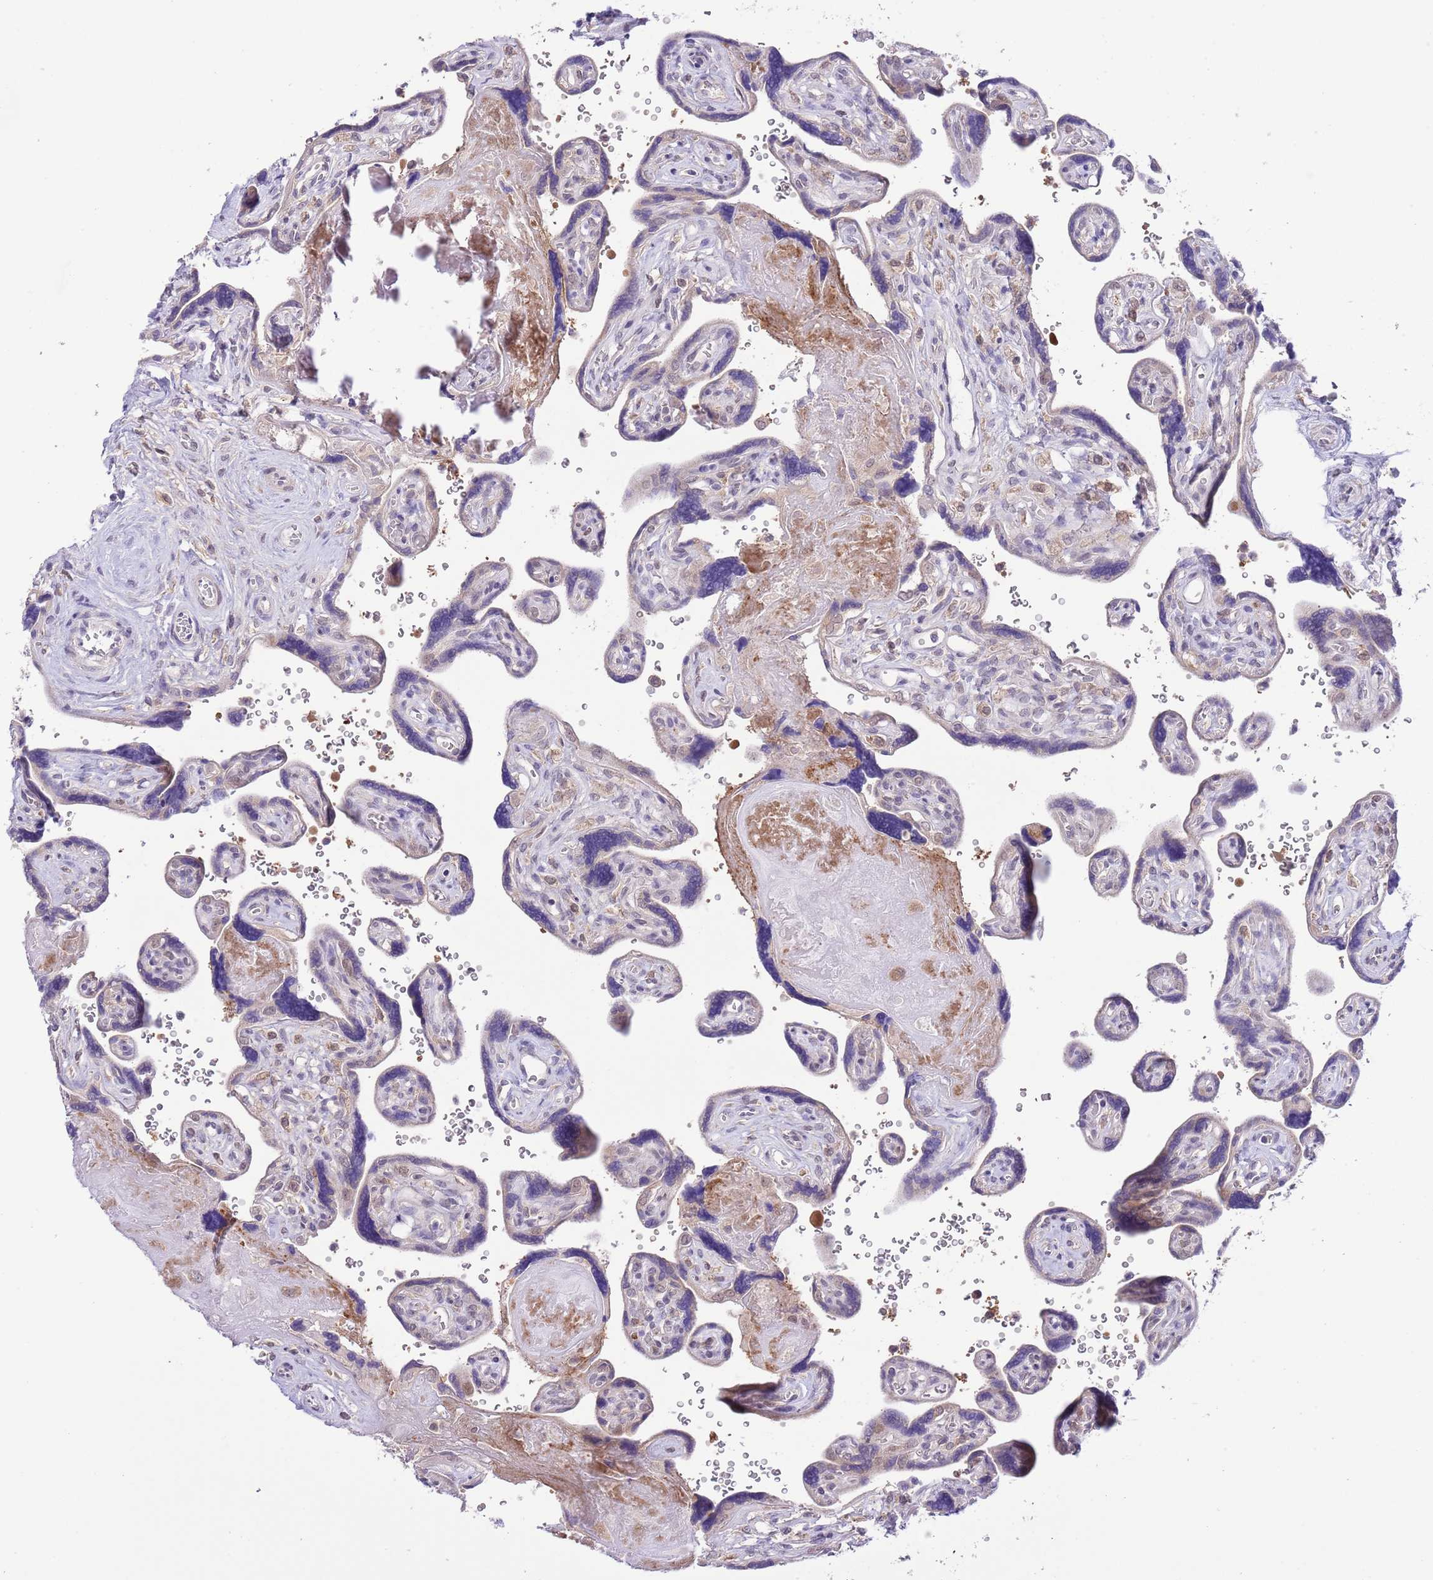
{"staining": {"intensity": "weak", "quantity": "25%-75%", "location": "cytoplasmic/membranous"}, "tissue": "placenta", "cell_type": "Trophoblastic cells", "image_type": "normal", "snomed": [{"axis": "morphology", "description": "Normal tissue, NOS"}, {"axis": "topography", "description": "Placenta"}], "caption": "This photomicrograph shows IHC staining of normal human placenta, with low weak cytoplasmic/membranous positivity in about 25%-75% of trophoblastic cells.", "gene": "GALK2", "patient": {"sex": "female", "age": 39}}